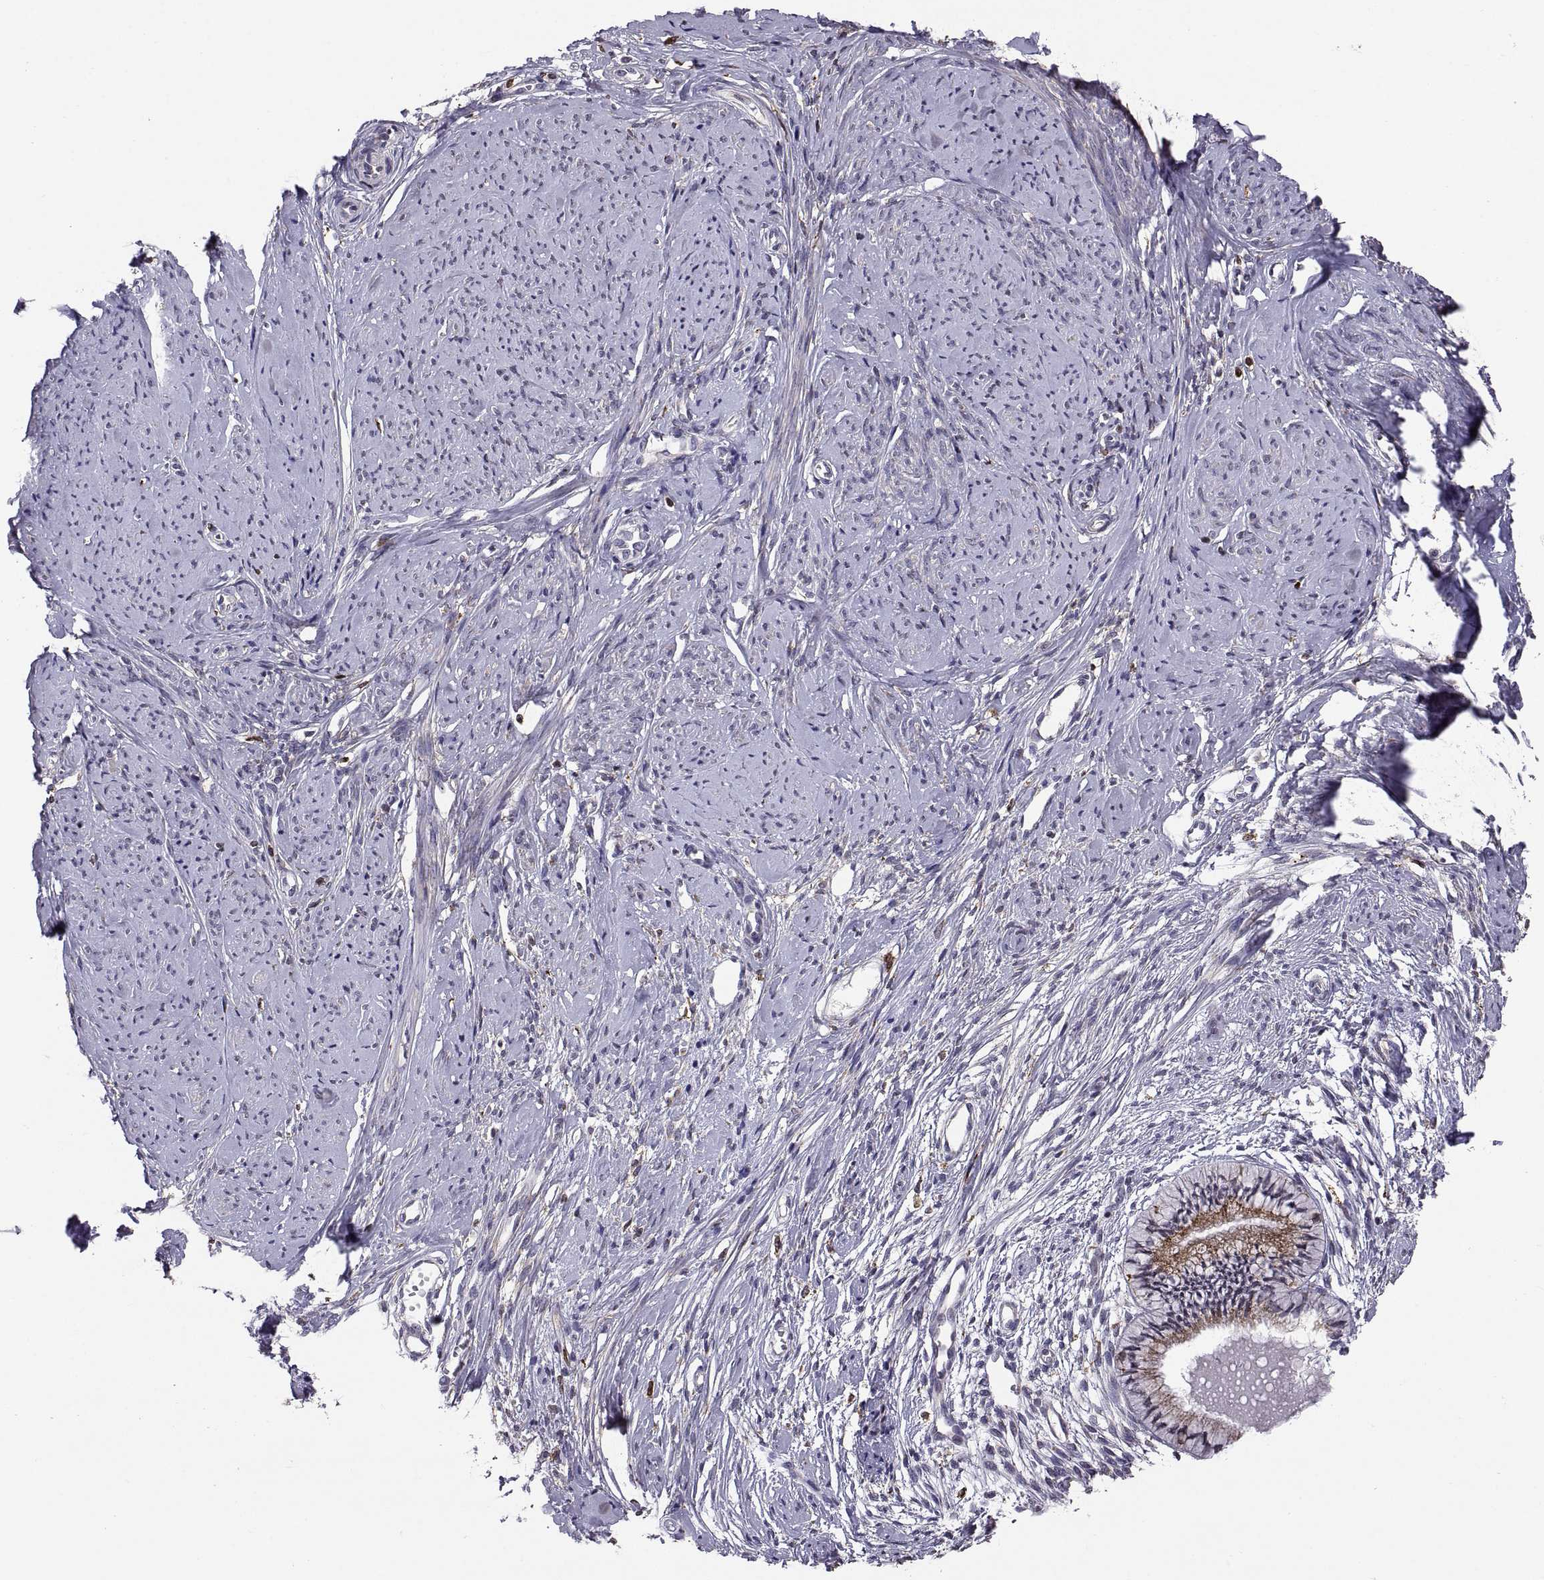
{"staining": {"intensity": "weak", "quantity": "25%-75%", "location": "cytoplasmic/membranous"}, "tissue": "smooth muscle", "cell_type": "Smooth muscle cells", "image_type": "normal", "snomed": [{"axis": "morphology", "description": "Normal tissue, NOS"}, {"axis": "topography", "description": "Smooth muscle"}], "caption": "Protein expression analysis of unremarkable human smooth muscle reveals weak cytoplasmic/membranous expression in approximately 25%-75% of smooth muscle cells. (Brightfield microscopy of DAB IHC at high magnification).", "gene": "ACAP1", "patient": {"sex": "female", "age": 48}}